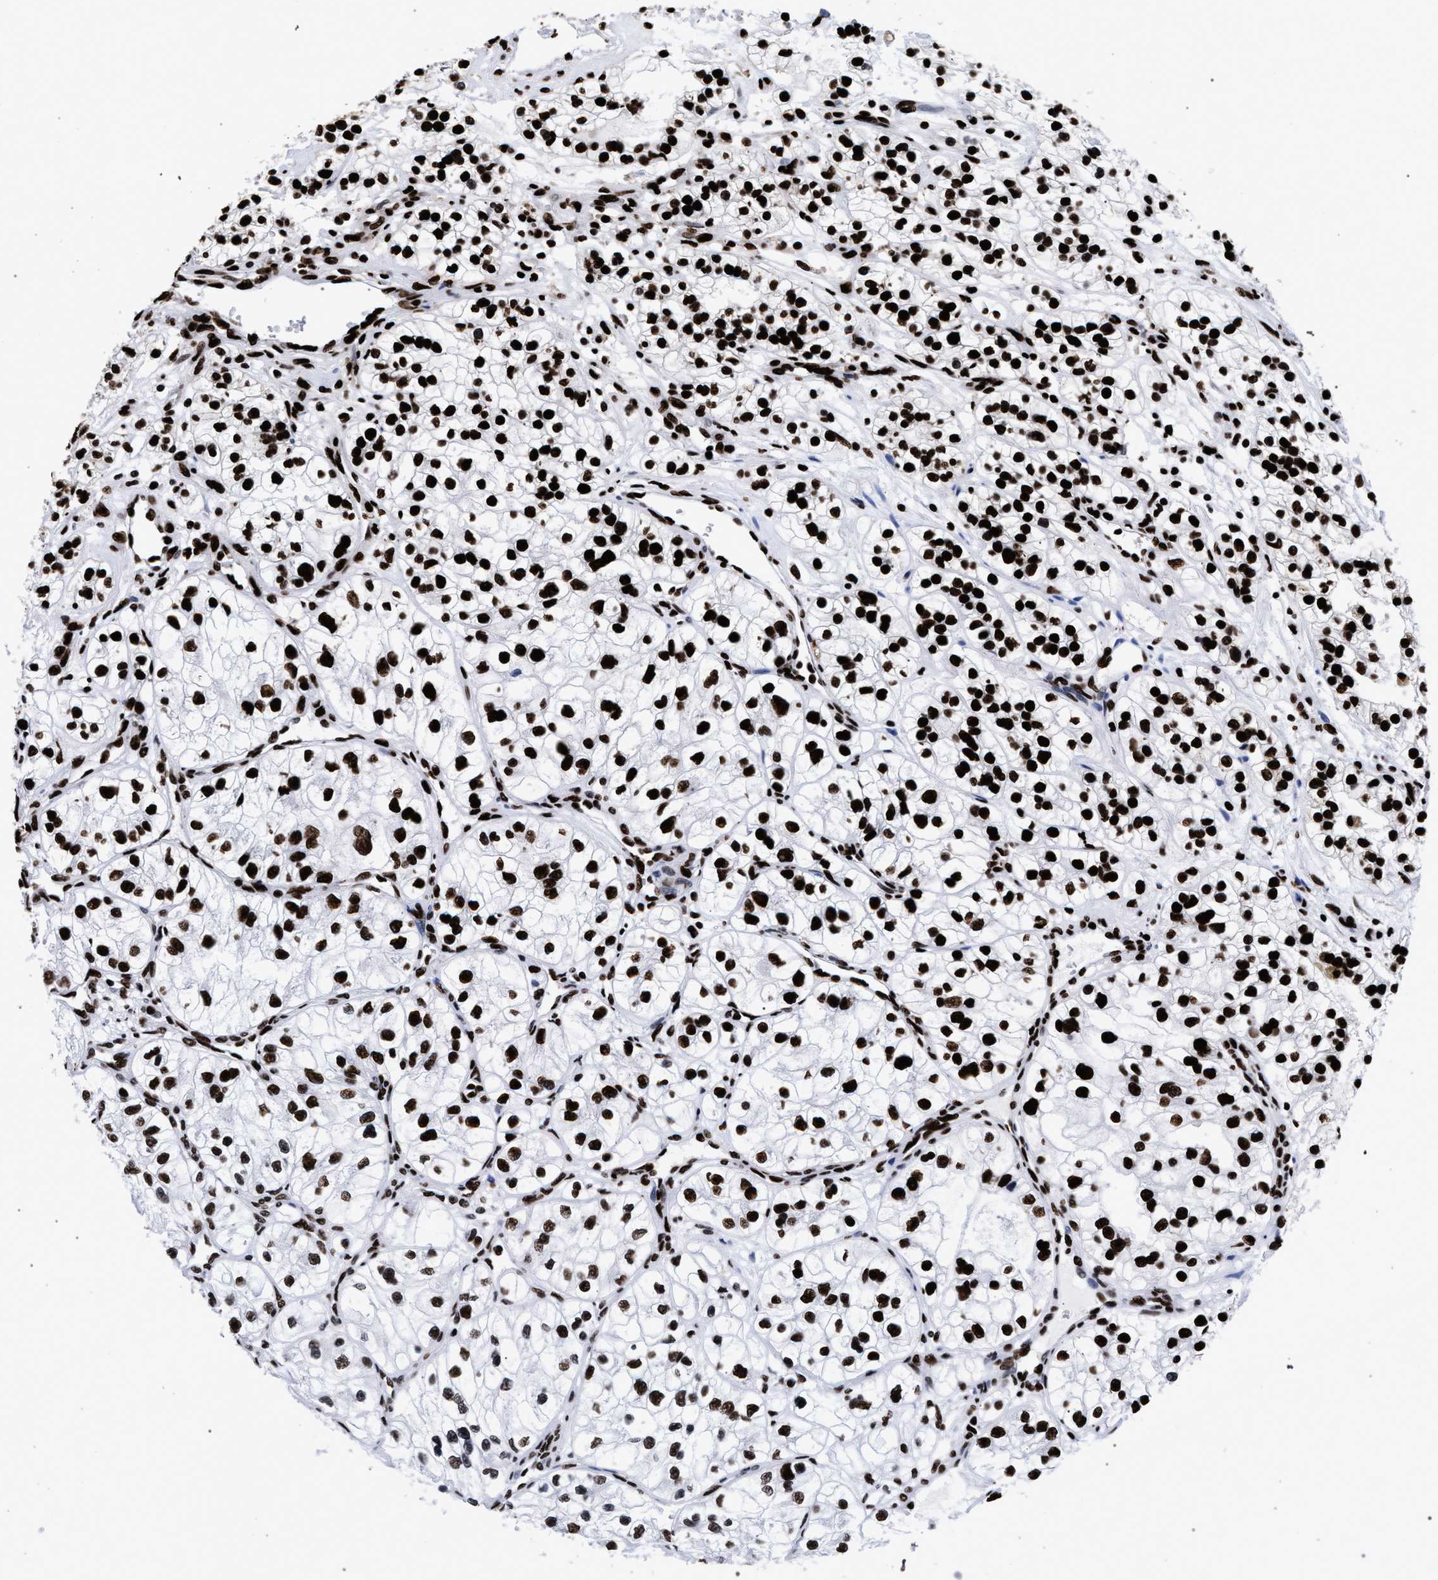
{"staining": {"intensity": "strong", "quantity": ">75%", "location": "nuclear"}, "tissue": "renal cancer", "cell_type": "Tumor cells", "image_type": "cancer", "snomed": [{"axis": "morphology", "description": "Adenocarcinoma, NOS"}, {"axis": "topography", "description": "Kidney"}], "caption": "Renal cancer was stained to show a protein in brown. There is high levels of strong nuclear staining in about >75% of tumor cells.", "gene": "HNRNPA1", "patient": {"sex": "female", "age": 57}}